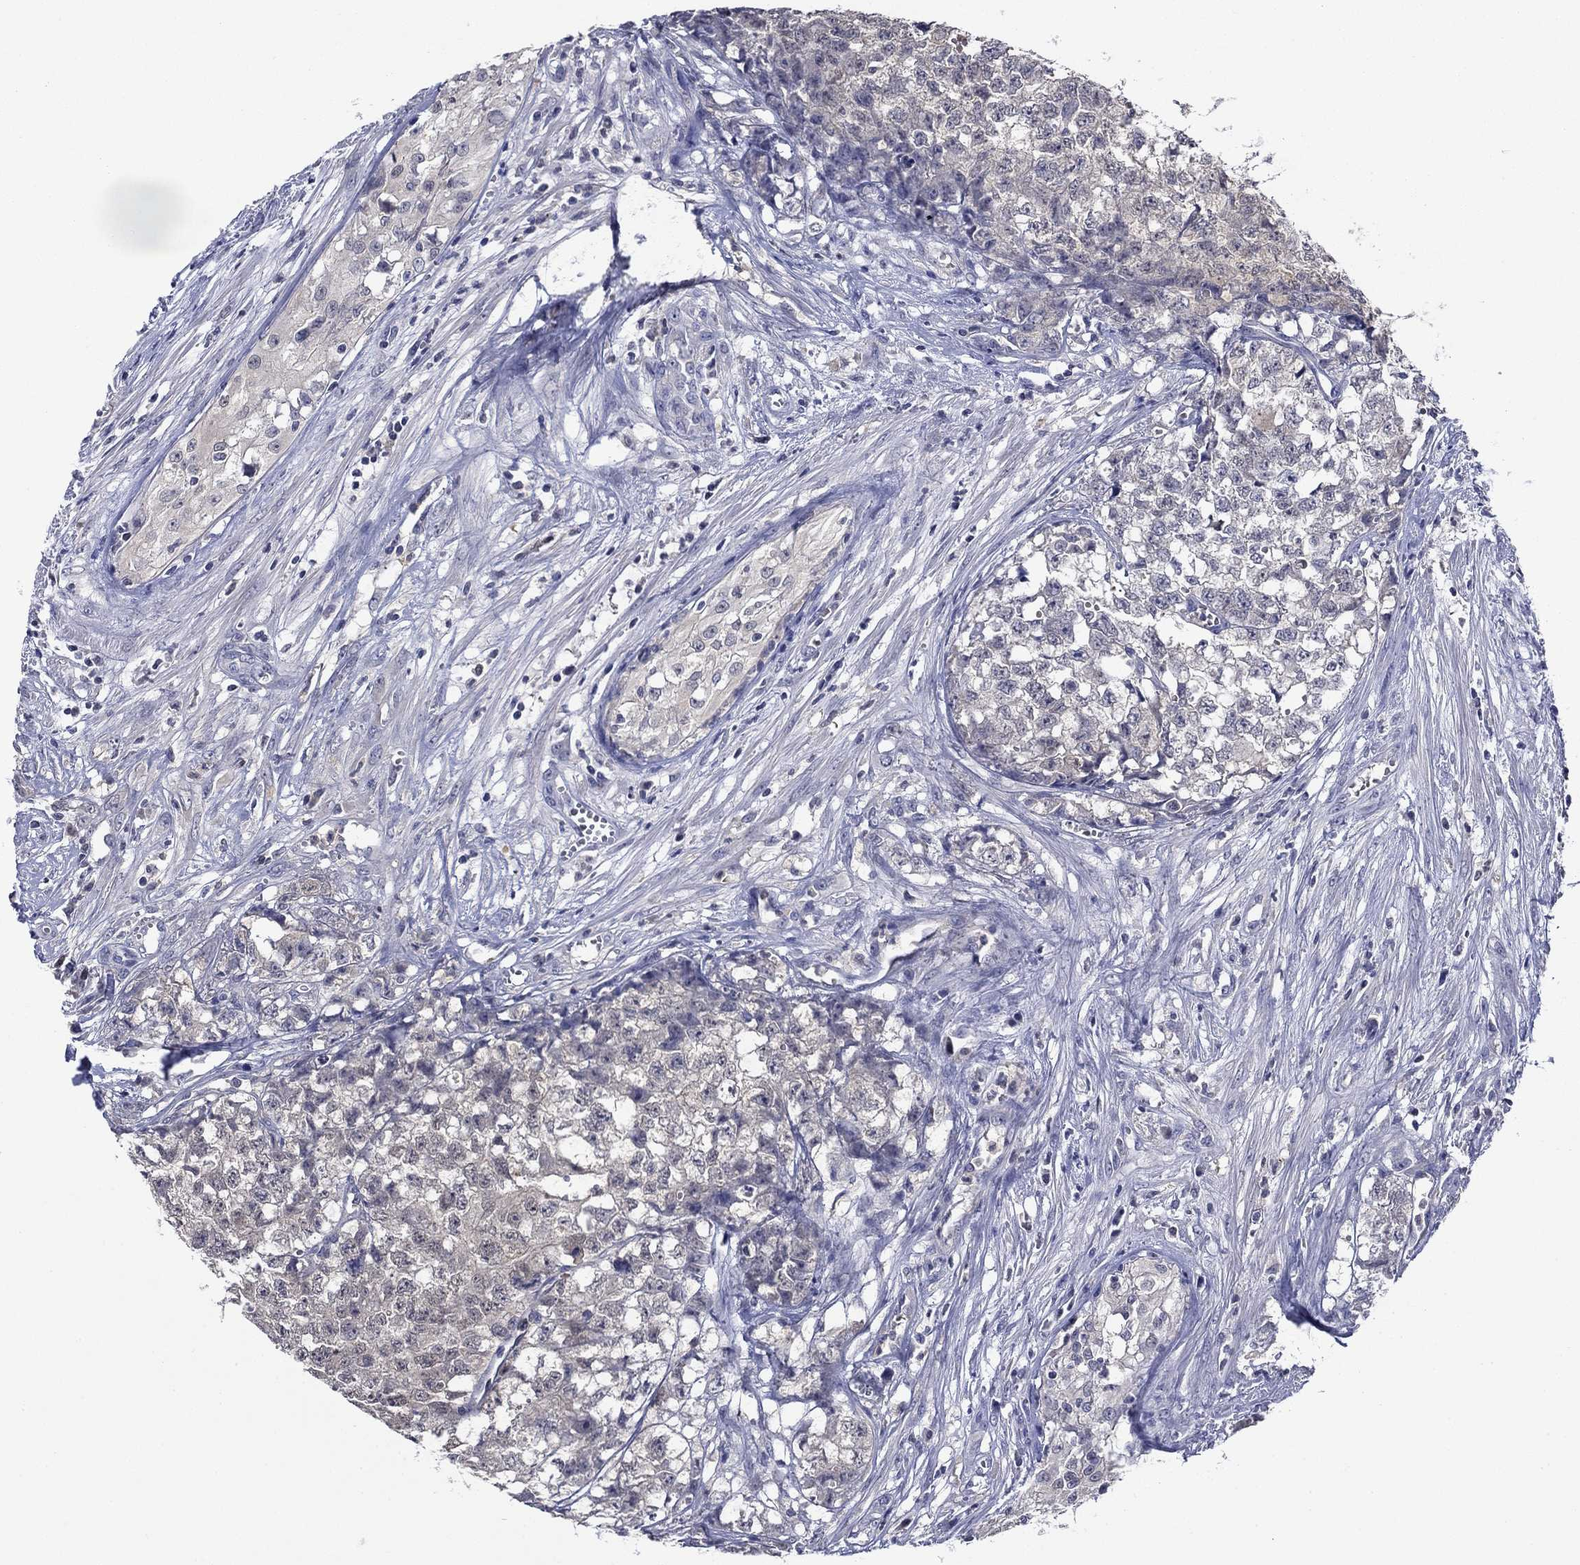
{"staining": {"intensity": "negative", "quantity": "none", "location": "none"}, "tissue": "testis cancer", "cell_type": "Tumor cells", "image_type": "cancer", "snomed": [{"axis": "morphology", "description": "Seminoma, NOS"}, {"axis": "morphology", "description": "Carcinoma, Embryonal, NOS"}, {"axis": "topography", "description": "Testis"}], "caption": "This is a micrograph of immunohistochemistry (IHC) staining of testis cancer (embryonal carcinoma), which shows no positivity in tumor cells.", "gene": "DDTL", "patient": {"sex": "male", "age": 22}}